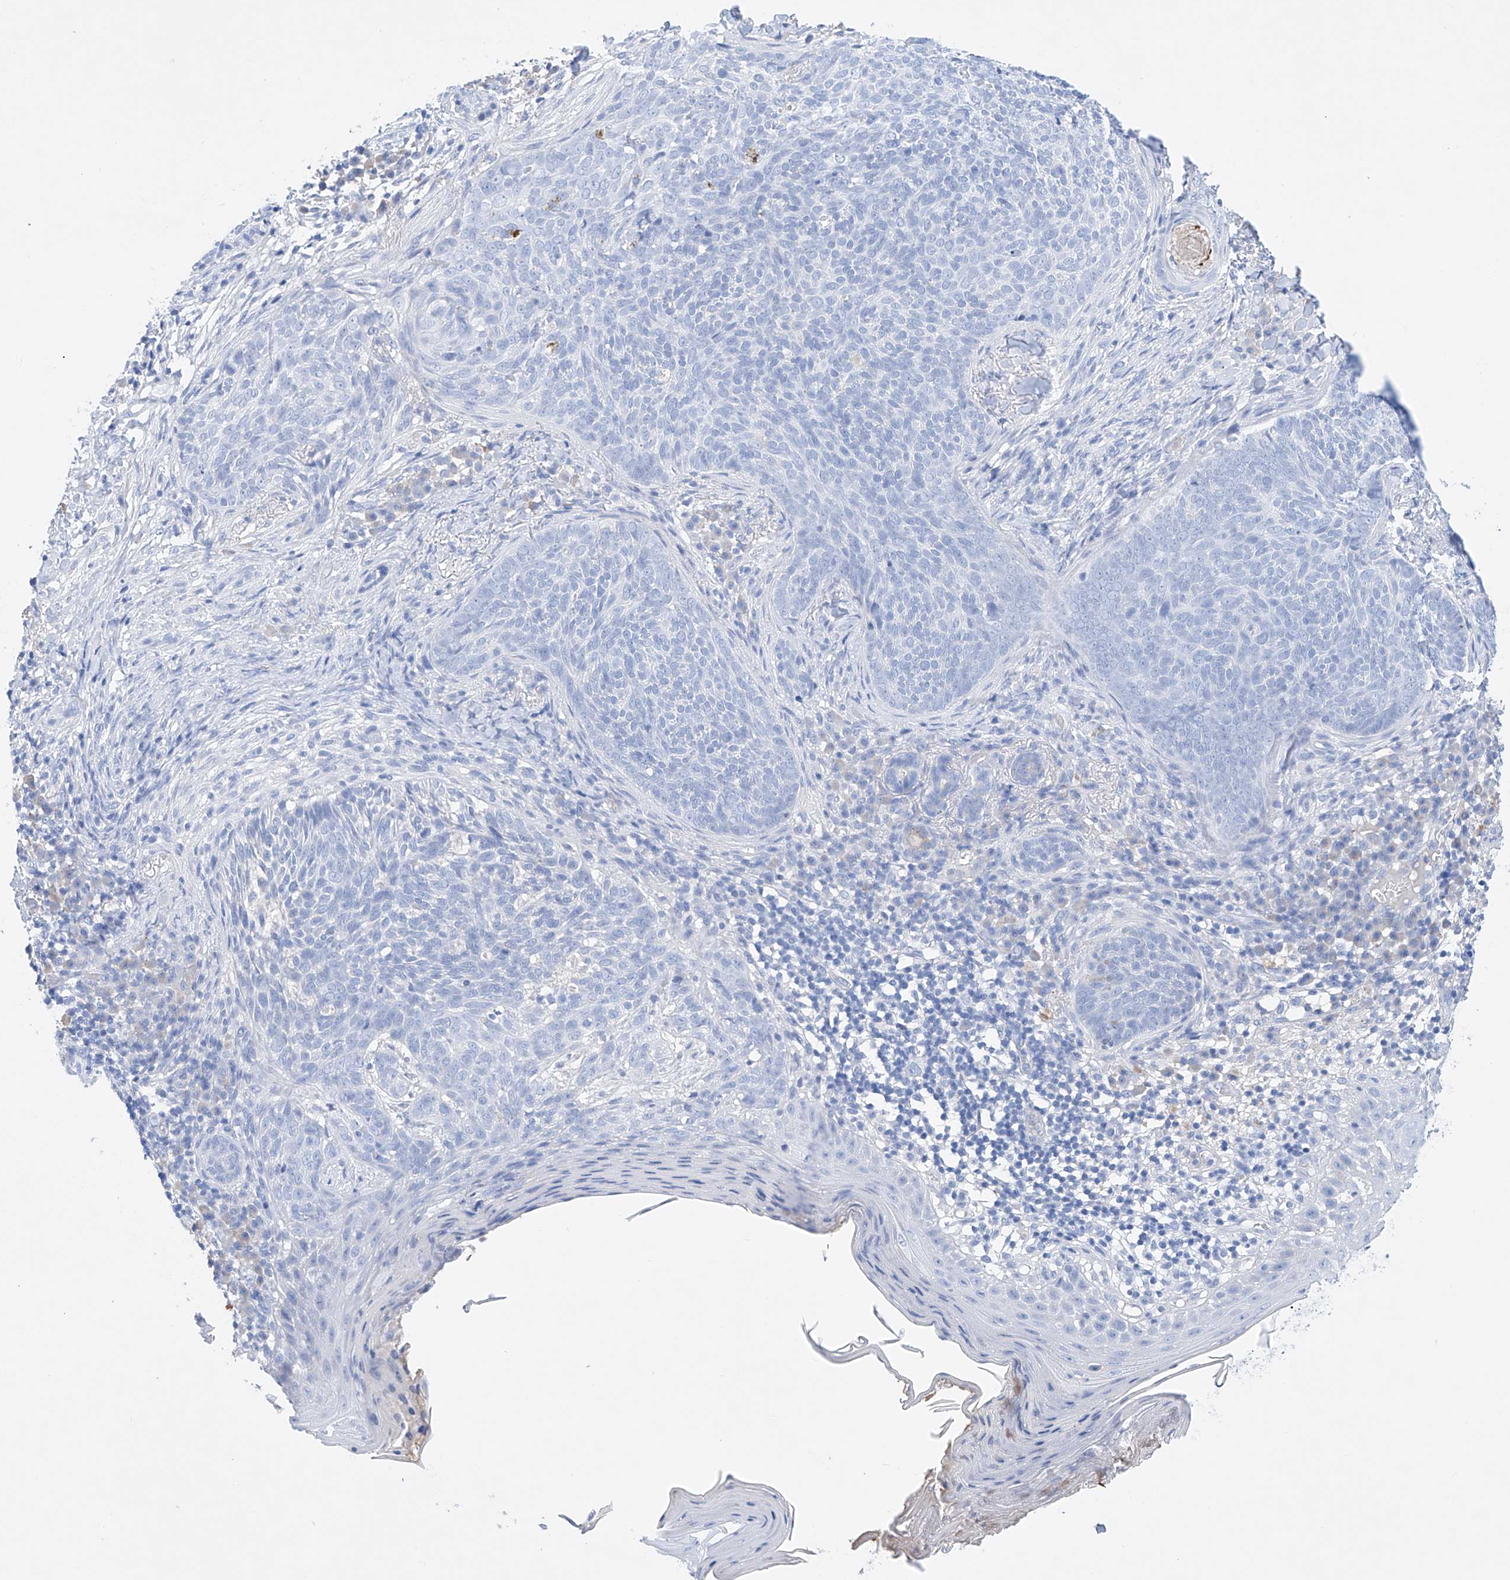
{"staining": {"intensity": "negative", "quantity": "none", "location": "none"}, "tissue": "skin cancer", "cell_type": "Tumor cells", "image_type": "cancer", "snomed": [{"axis": "morphology", "description": "Basal cell carcinoma"}, {"axis": "topography", "description": "Skin"}], "caption": "IHC of basal cell carcinoma (skin) exhibits no positivity in tumor cells.", "gene": "LURAP1", "patient": {"sex": "male", "age": 85}}